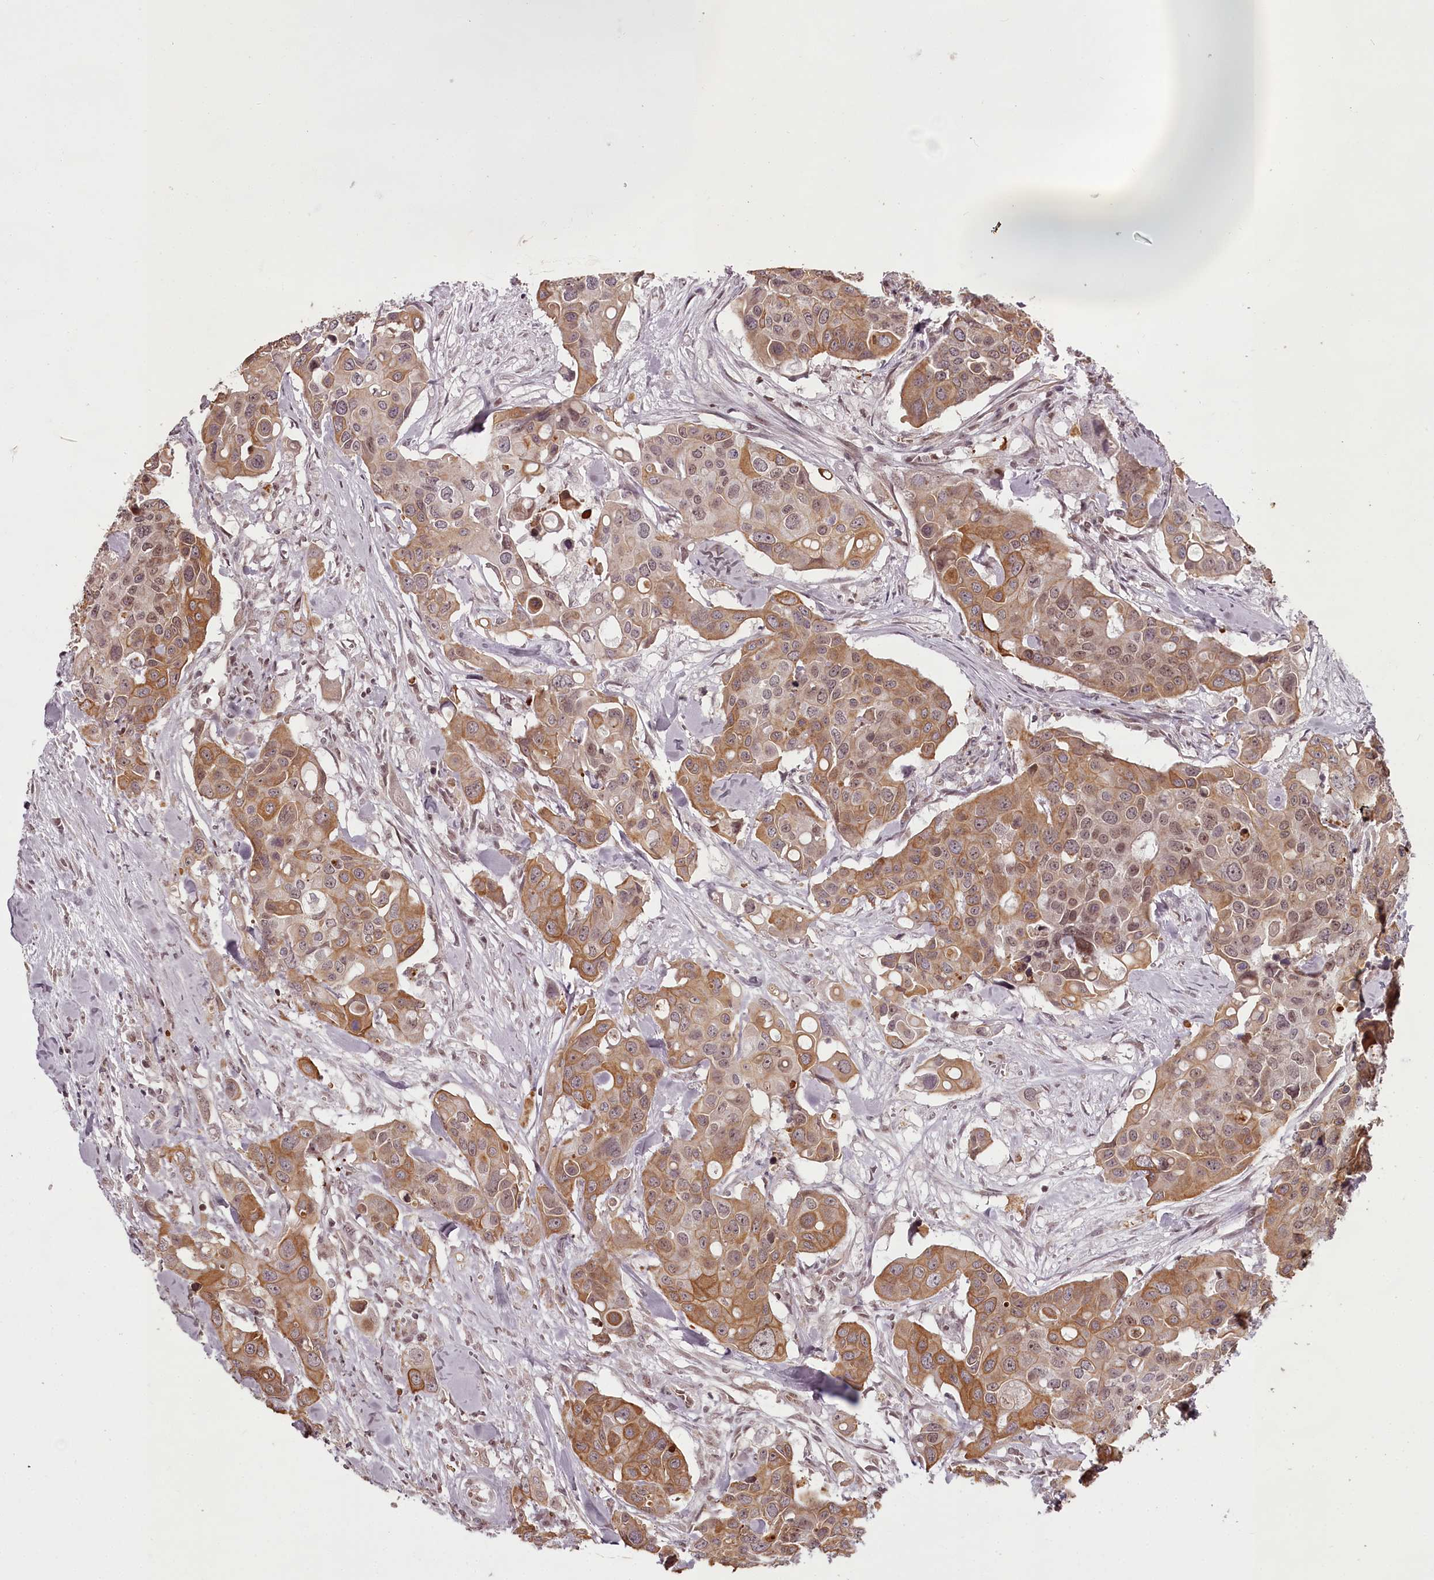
{"staining": {"intensity": "moderate", "quantity": ">75%", "location": "cytoplasmic/membranous"}, "tissue": "colorectal cancer", "cell_type": "Tumor cells", "image_type": "cancer", "snomed": [{"axis": "morphology", "description": "Adenocarcinoma, NOS"}, {"axis": "topography", "description": "Colon"}], "caption": "Colorectal cancer (adenocarcinoma) tissue demonstrates moderate cytoplasmic/membranous expression in about >75% of tumor cells (DAB (3,3'-diaminobenzidine) IHC with brightfield microscopy, high magnification).", "gene": "THYN1", "patient": {"sex": "male", "age": 77}}